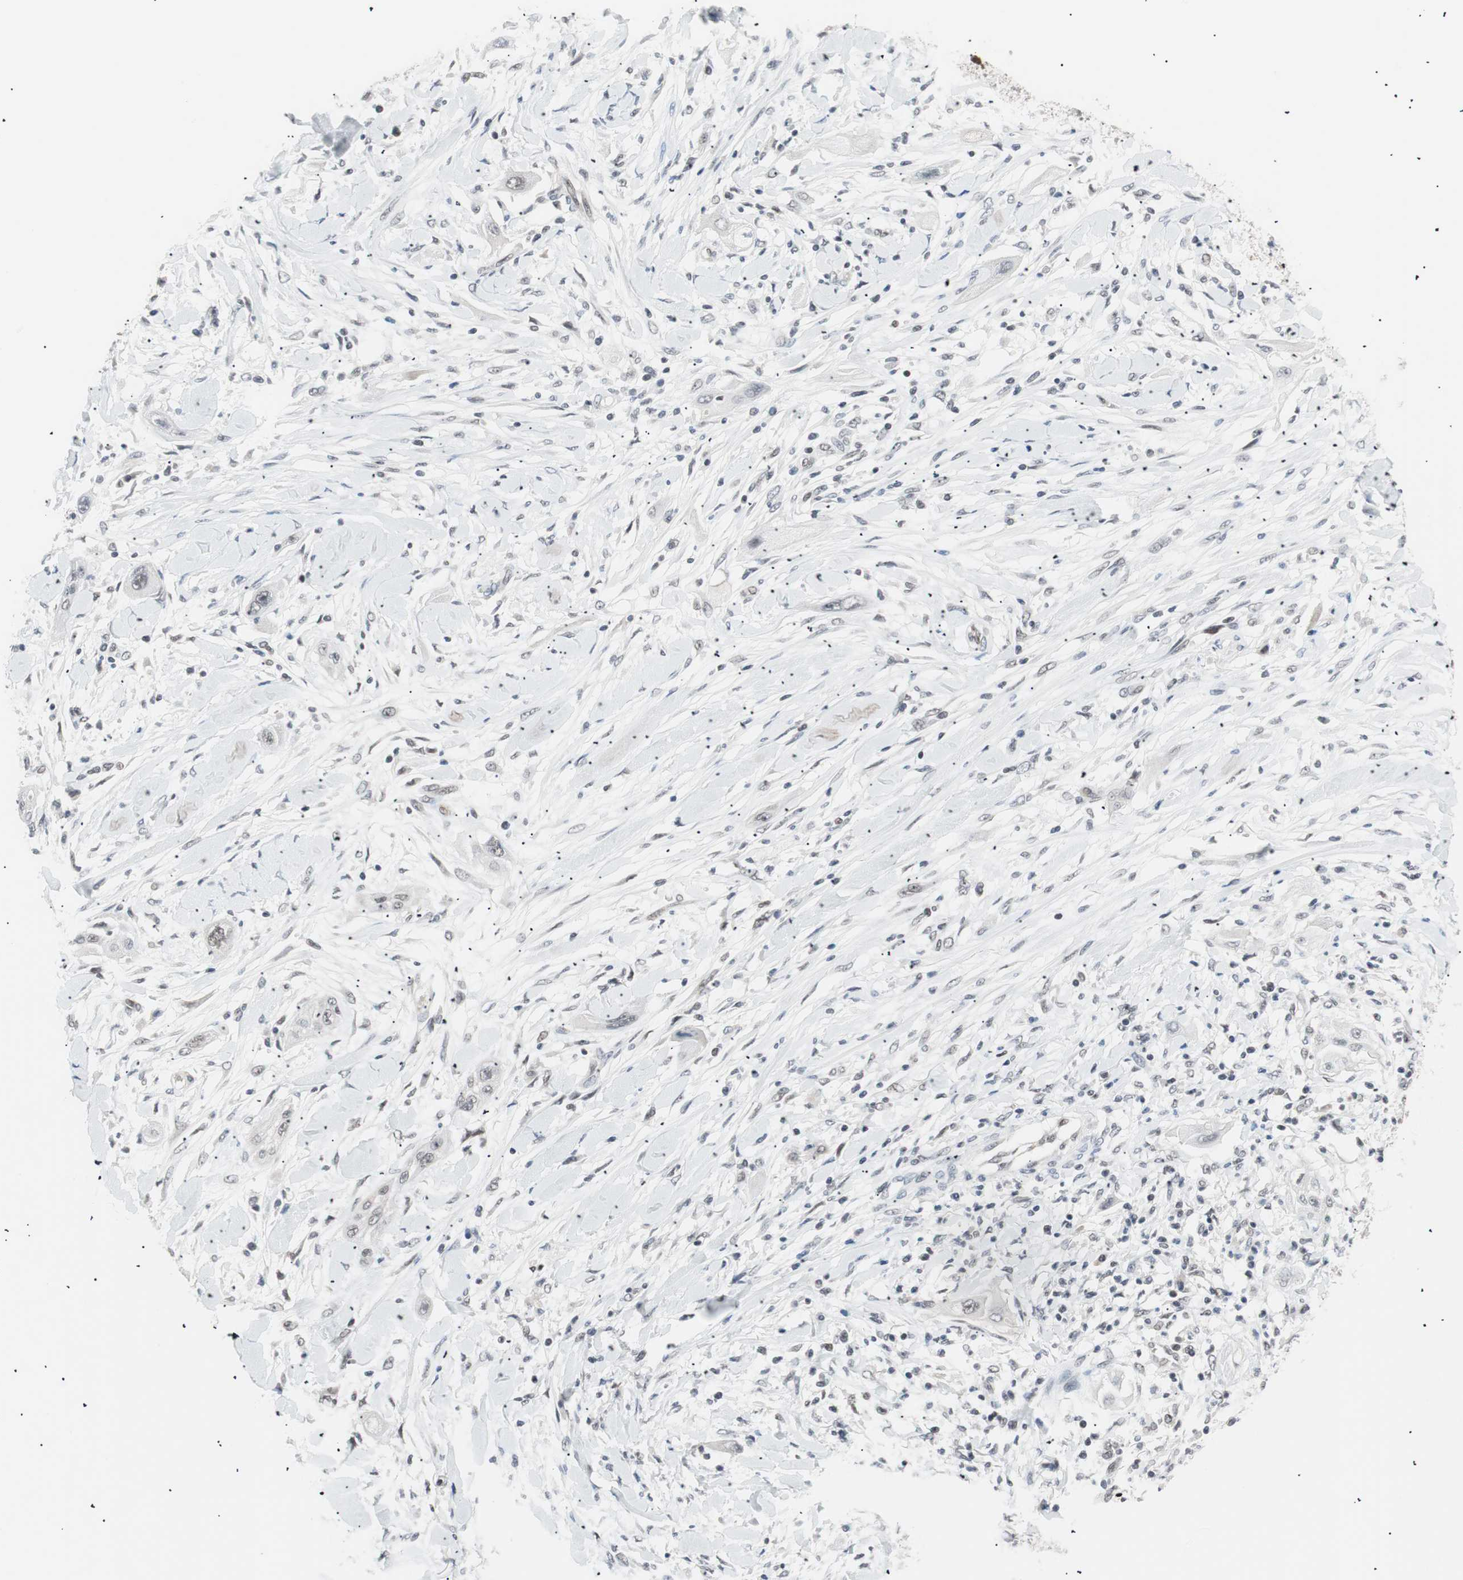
{"staining": {"intensity": "negative", "quantity": "none", "location": "none"}, "tissue": "lung cancer", "cell_type": "Tumor cells", "image_type": "cancer", "snomed": [{"axis": "morphology", "description": "Squamous cell carcinoma, NOS"}, {"axis": "topography", "description": "Lung"}], "caption": "Histopathology image shows no significant protein staining in tumor cells of lung cancer.", "gene": "LIG3", "patient": {"sex": "female", "age": 47}}